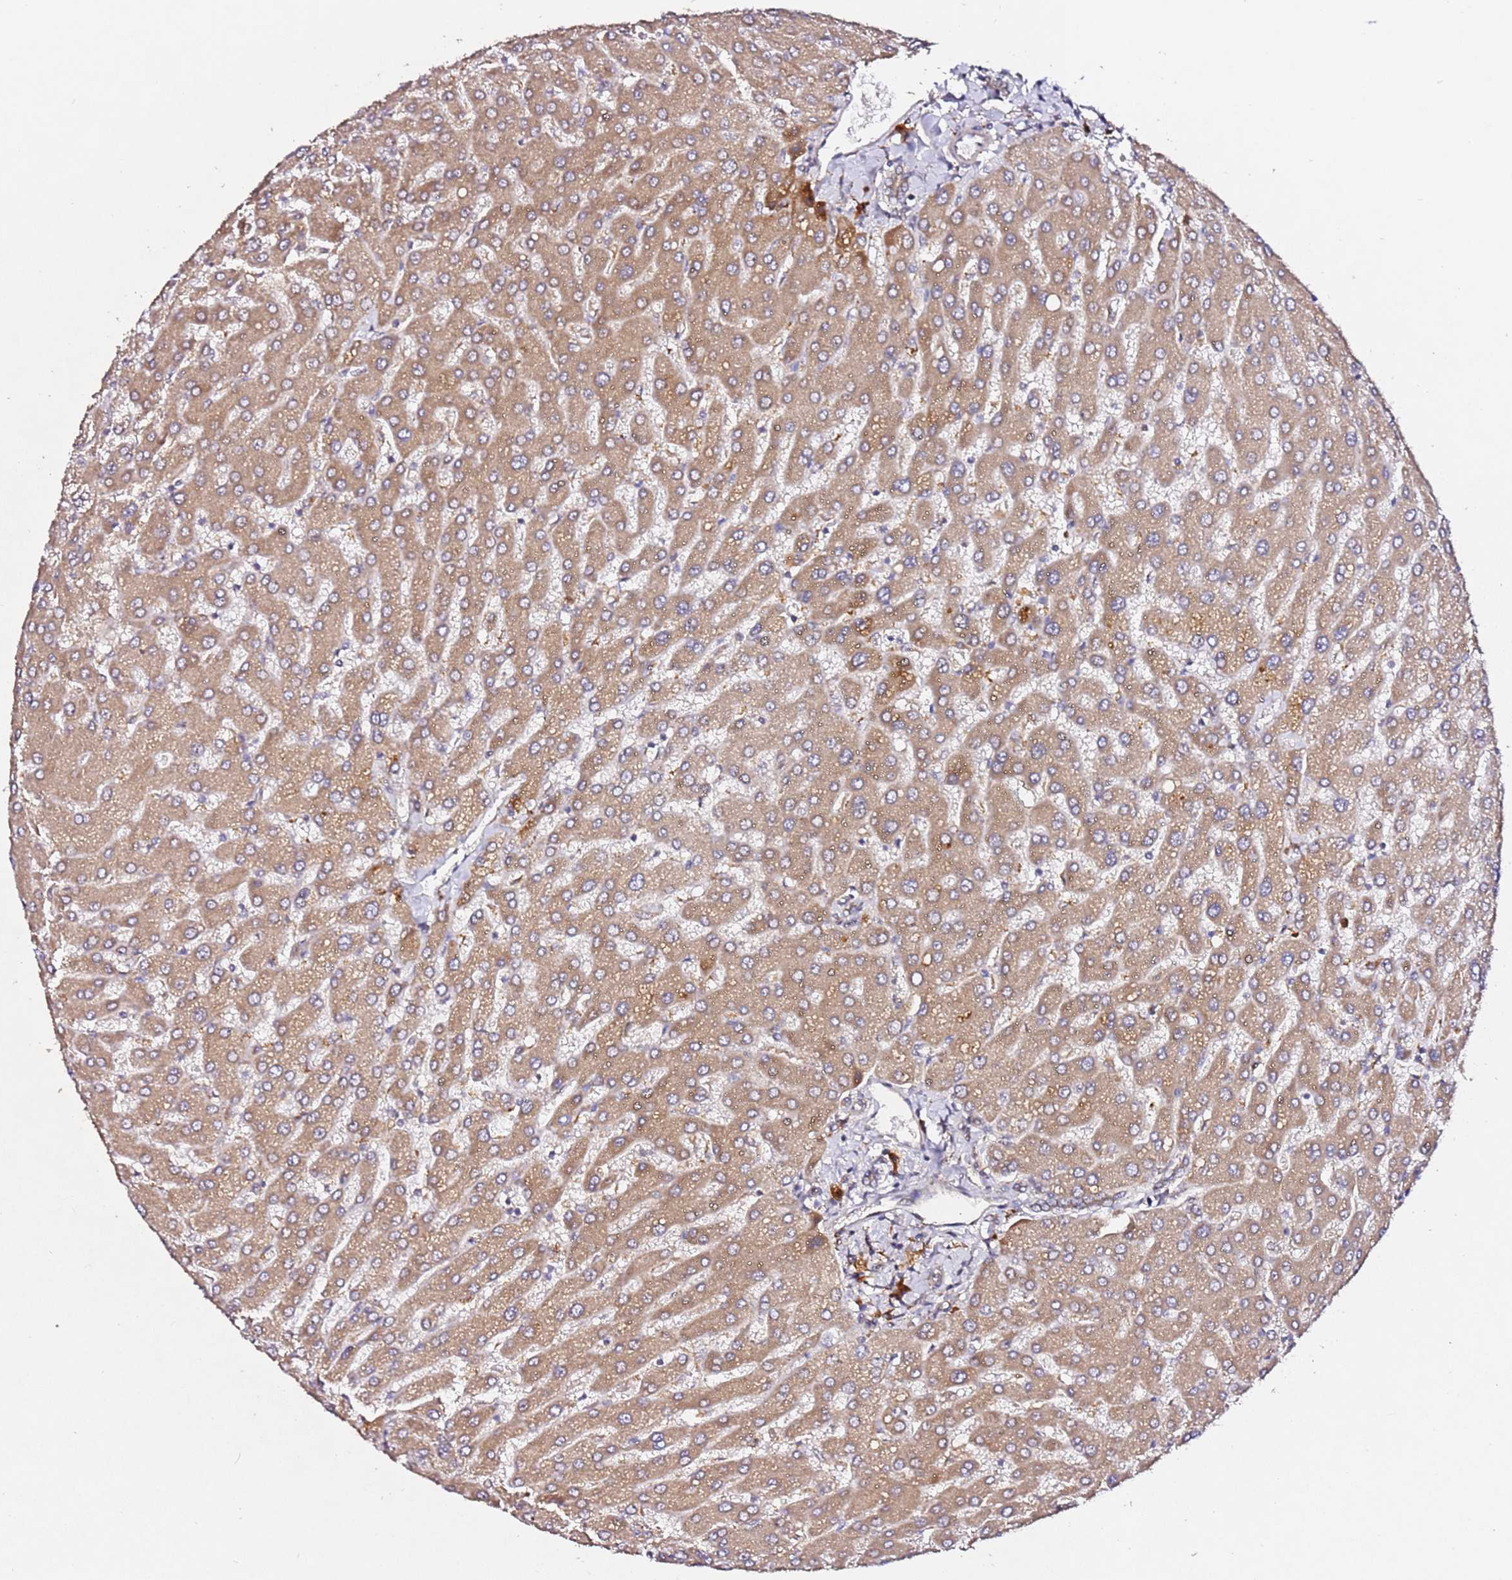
{"staining": {"intensity": "weak", "quantity": ">75%", "location": "cytoplasmic/membranous"}, "tissue": "liver", "cell_type": "Cholangiocytes", "image_type": "normal", "snomed": [{"axis": "morphology", "description": "Normal tissue, NOS"}, {"axis": "topography", "description": "Liver"}], "caption": "IHC histopathology image of benign liver stained for a protein (brown), which exhibits low levels of weak cytoplasmic/membranous positivity in about >75% of cholangiocytes.", "gene": "ALG11", "patient": {"sex": "male", "age": 55}}